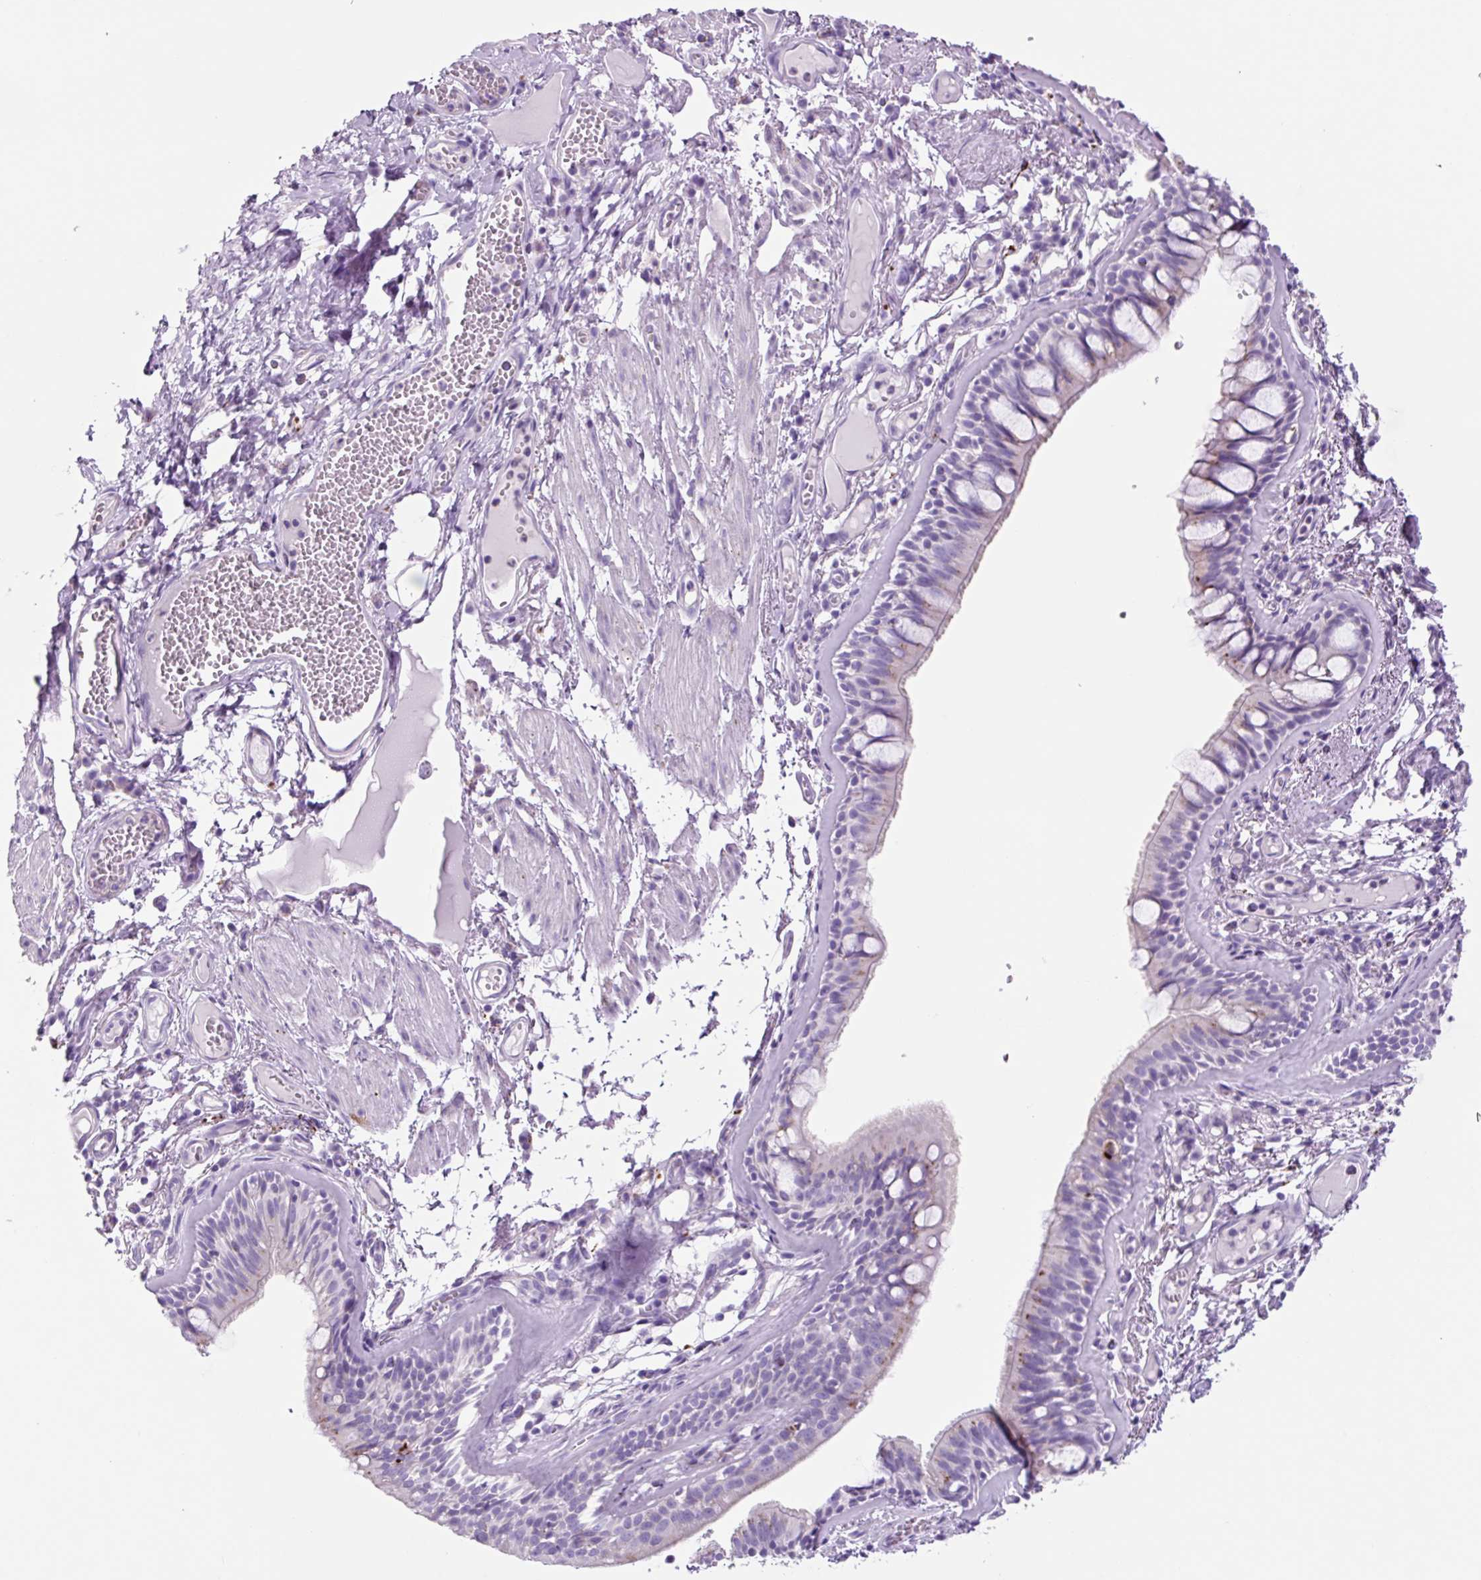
{"staining": {"intensity": "moderate", "quantity": "<25%", "location": "cytoplasmic/membranous"}, "tissue": "bronchus", "cell_type": "Respiratory epithelial cells", "image_type": "normal", "snomed": [{"axis": "morphology", "description": "Normal tissue, NOS"}, {"axis": "topography", "description": "Cartilage tissue"}, {"axis": "topography", "description": "Bronchus"}], "caption": "The photomicrograph exhibits immunohistochemical staining of benign bronchus. There is moderate cytoplasmic/membranous positivity is identified in approximately <25% of respiratory epithelial cells.", "gene": "LCN10", "patient": {"sex": "male", "age": 78}}